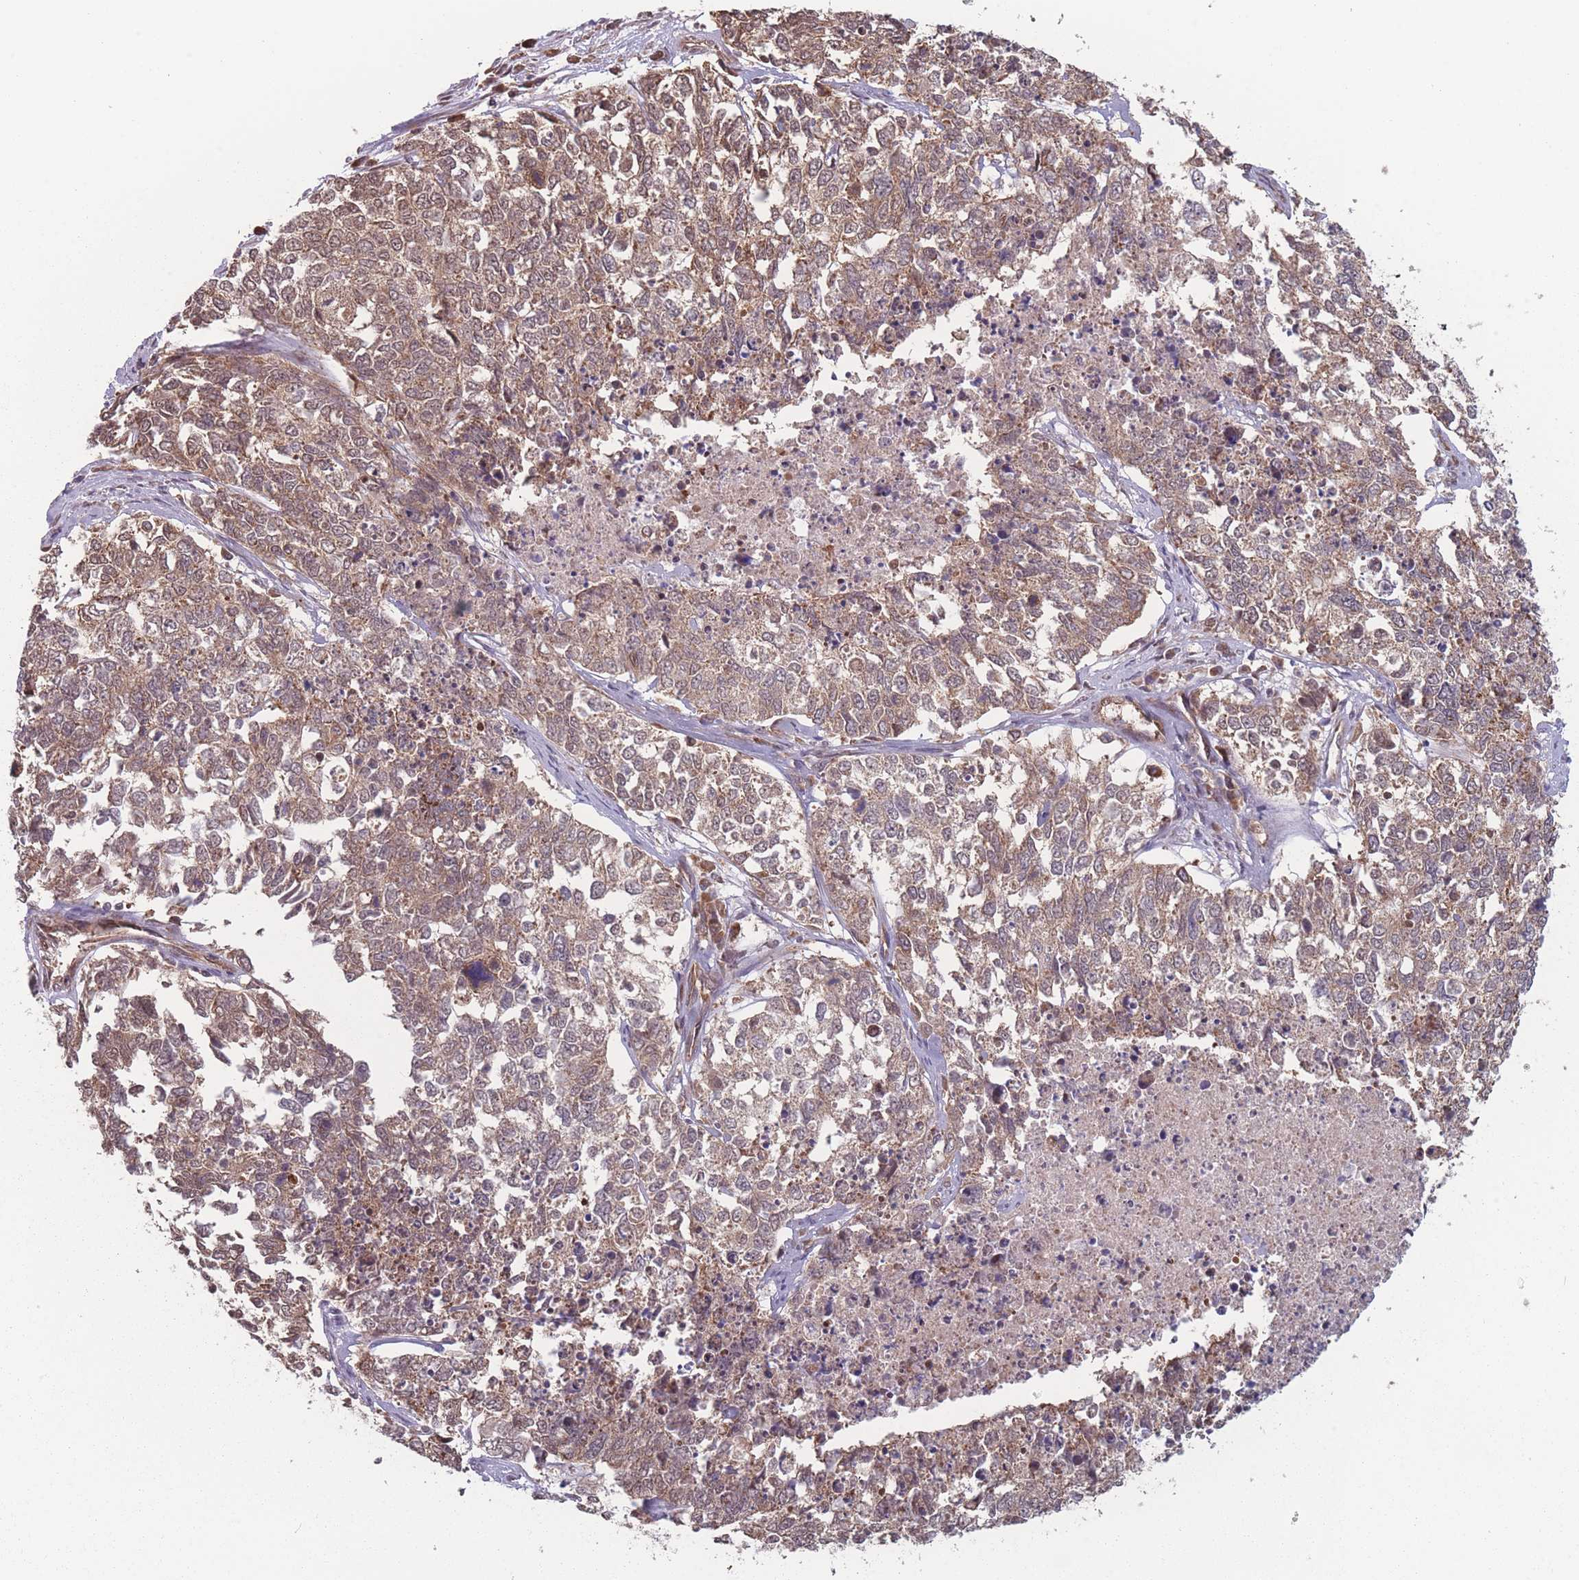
{"staining": {"intensity": "moderate", "quantity": ">75%", "location": "cytoplasmic/membranous"}, "tissue": "cervical cancer", "cell_type": "Tumor cells", "image_type": "cancer", "snomed": [{"axis": "morphology", "description": "Squamous cell carcinoma, NOS"}, {"axis": "topography", "description": "Cervix"}], "caption": "The photomicrograph shows a brown stain indicating the presence of a protein in the cytoplasmic/membranous of tumor cells in cervical cancer (squamous cell carcinoma).", "gene": "RPS18", "patient": {"sex": "female", "age": 63}}